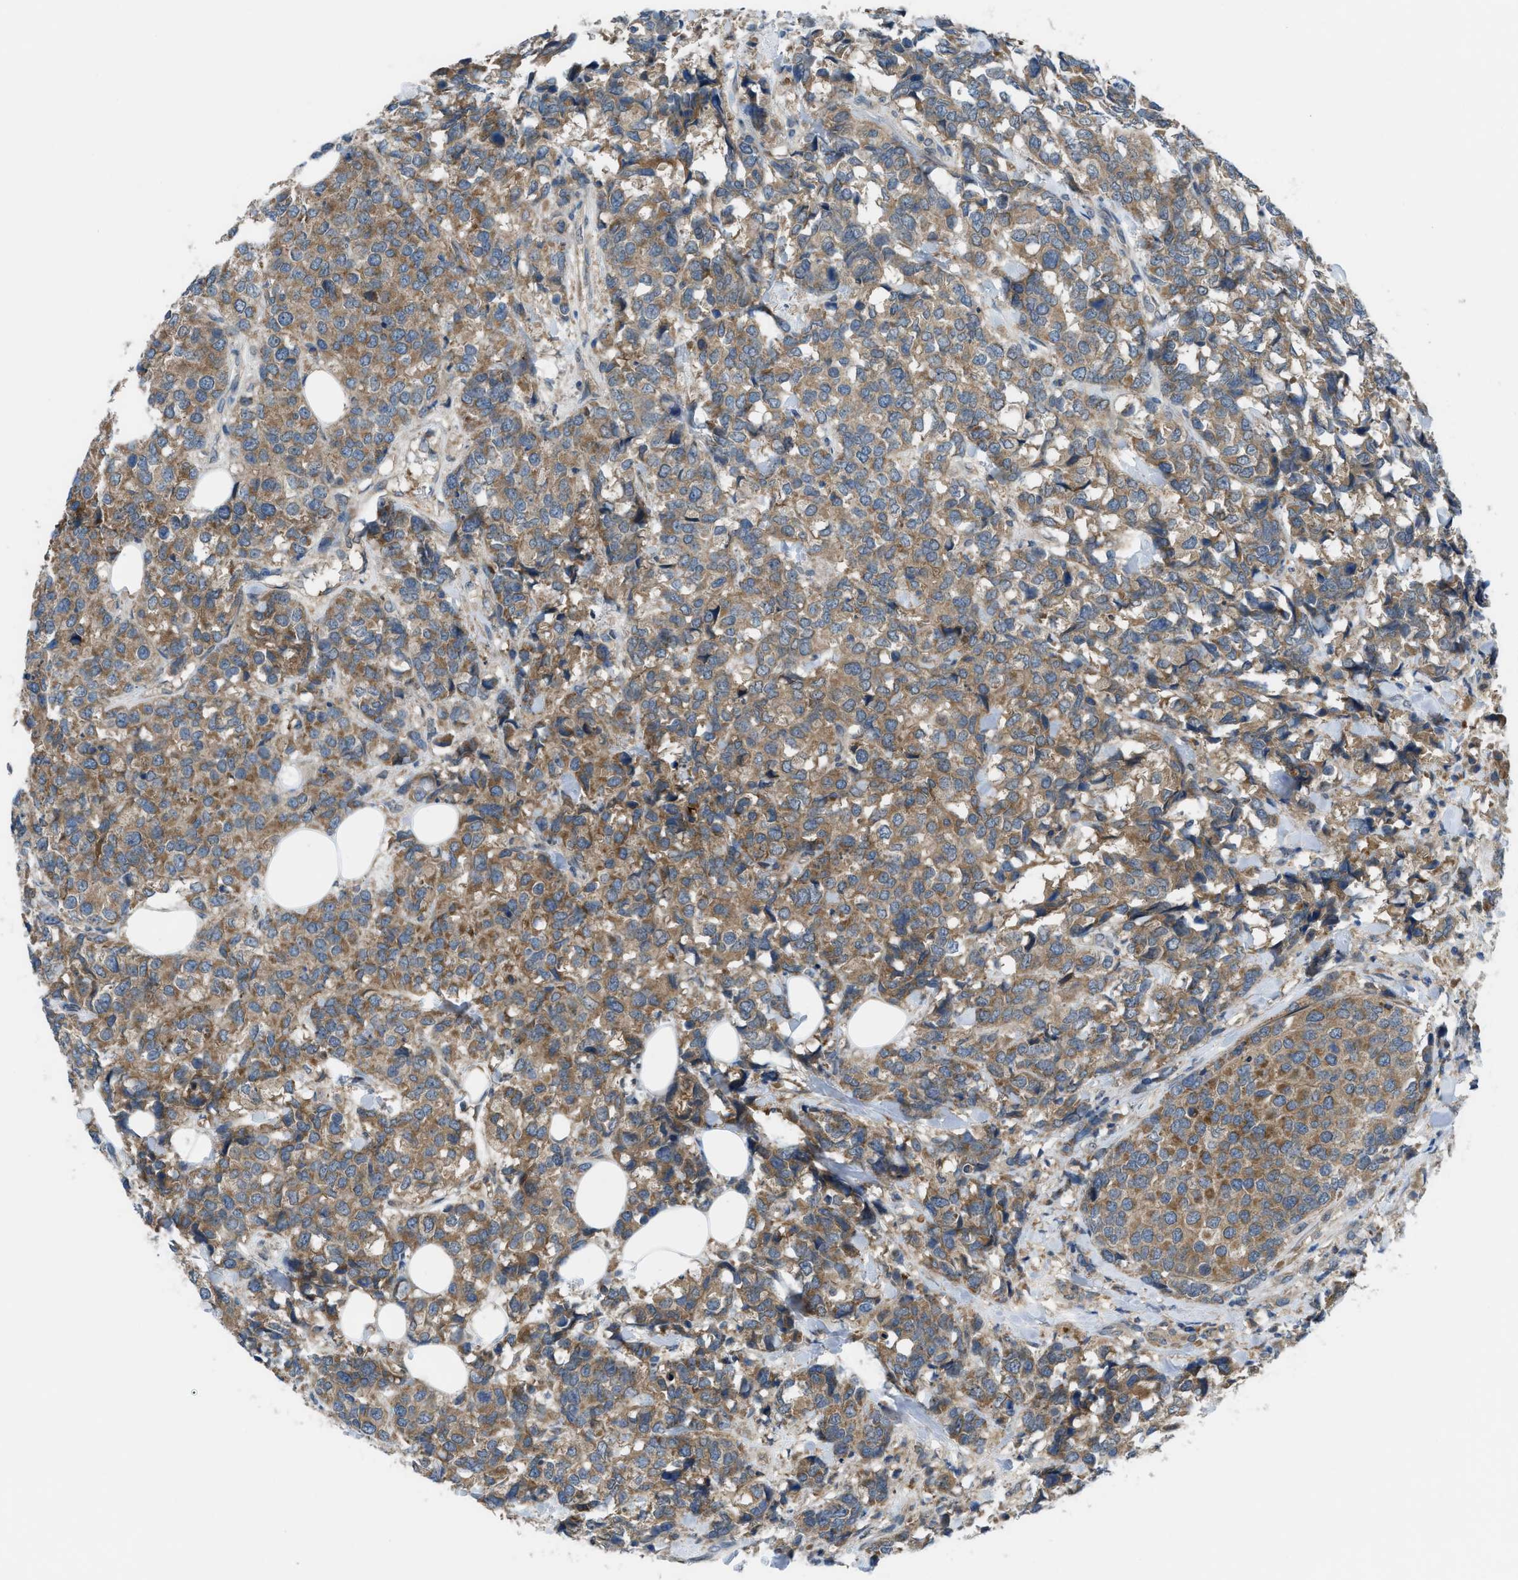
{"staining": {"intensity": "moderate", "quantity": ">75%", "location": "cytoplasmic/membranous"}, "tissue": "breast cancer", "cell_type": "Tumor cells", "image_type": "cancer", "snomed": [{"axis": "morphology", "description": "Lobular carcinoma"}, {"axis": "topography", "description": "Breast"}], "caption": "DAB immunohistochemical staining of breast cancer reveals moderate cytoplasmic/membranous protein expression in about >75% of tumor cells. The staining was performed using DAB (3,3'-diaminobenzidine) to visualize the protein expression in brown, while the nuclei were stained in blue with hematoxylin (Magnification: 20x).", "gene": "BAZ2B", "patient": {"sex": "female", "age": 59}}